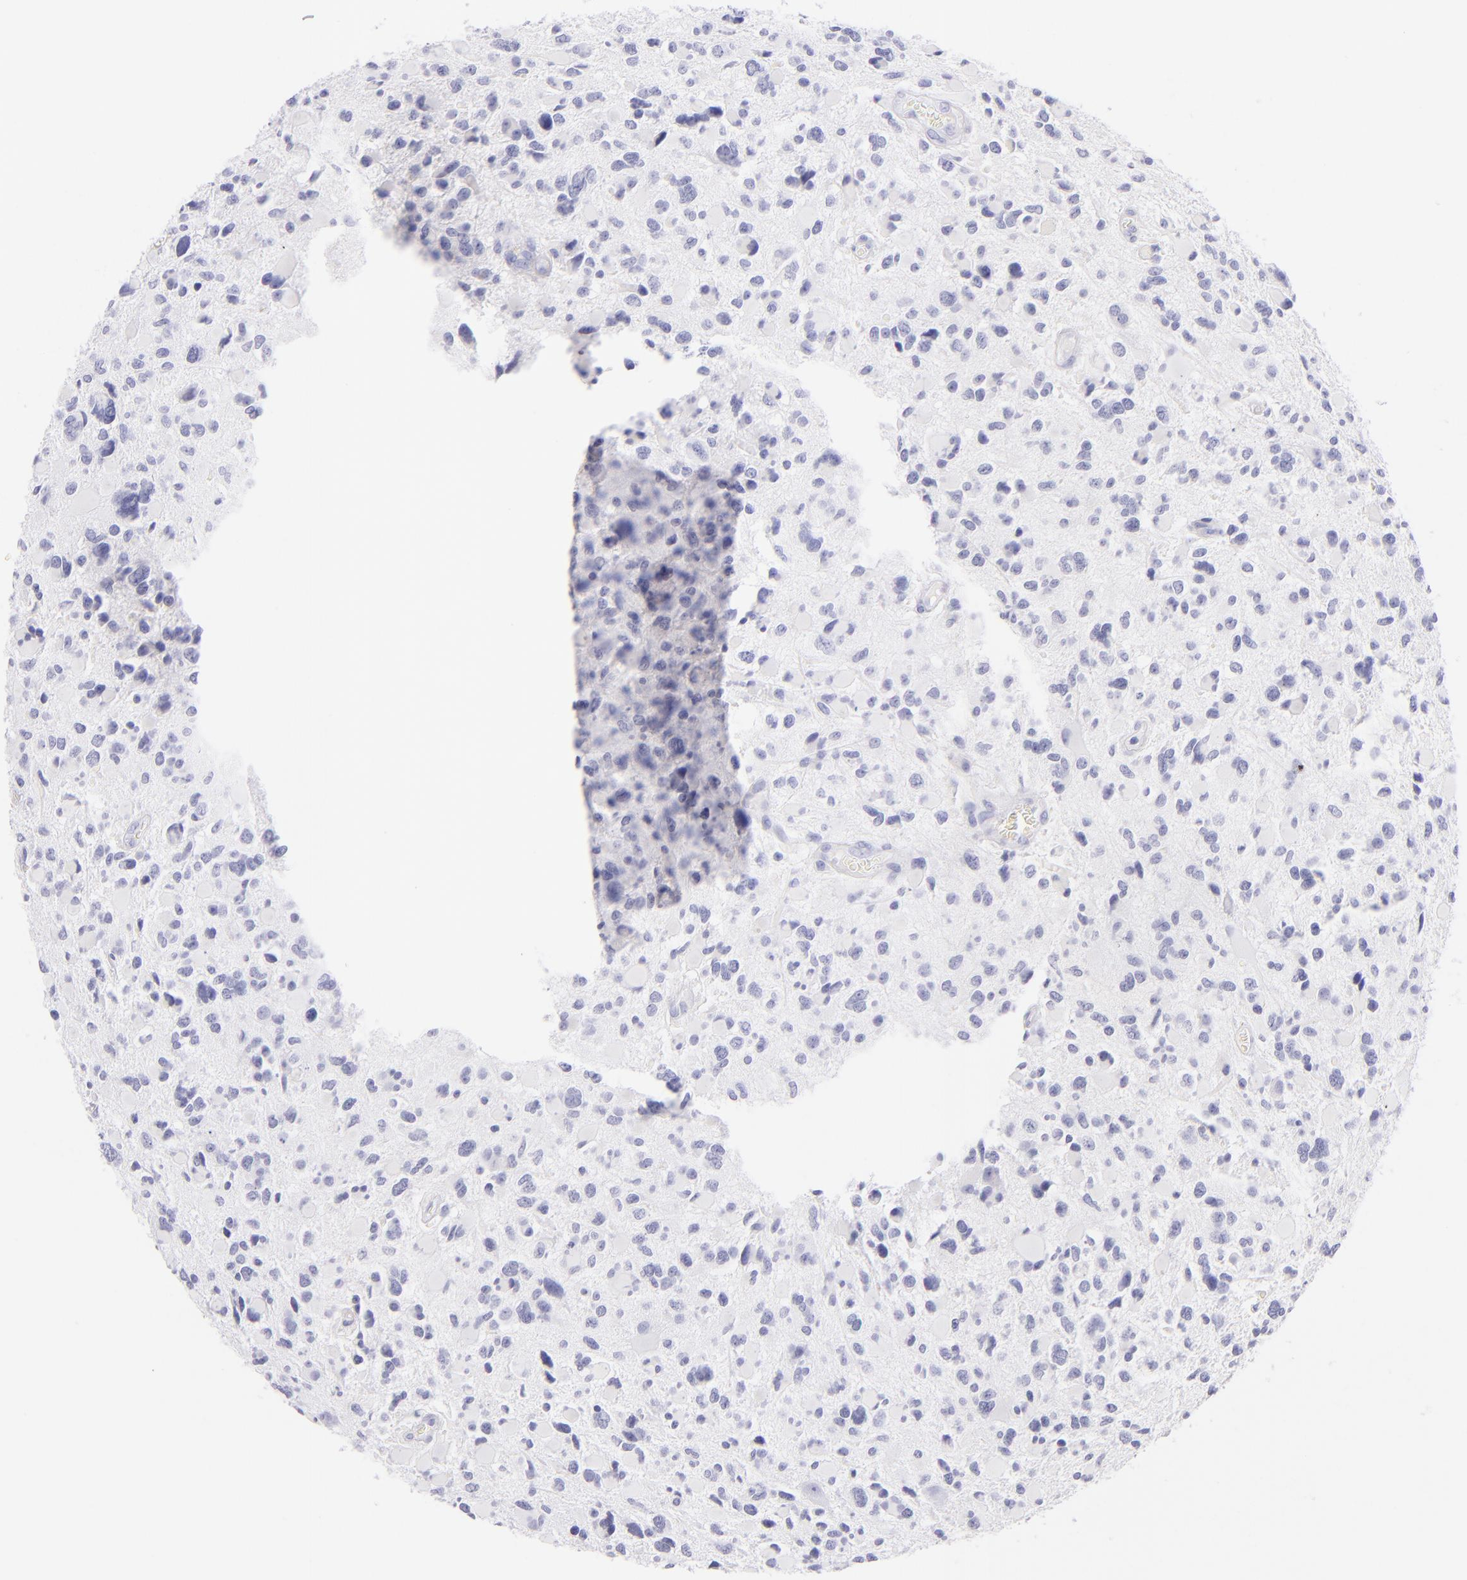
{"staining": {"intensity": "negative", "quantity": "none", "location": "none"}, "tissue": "glioma", "cell_type": "Tumor cells", "image_type": "cancer", "snomed": [{"axis": "morphology", "description": "Glioma, malignant, High grade"}, {"axis": "topography", "description": "Brain"}], "caption": "Immunohistochemical staining of glioma exhibits no significant positivity in tumor cells.", "gene": "SDC1", "patient": {"sex": "female", "age": 37}}